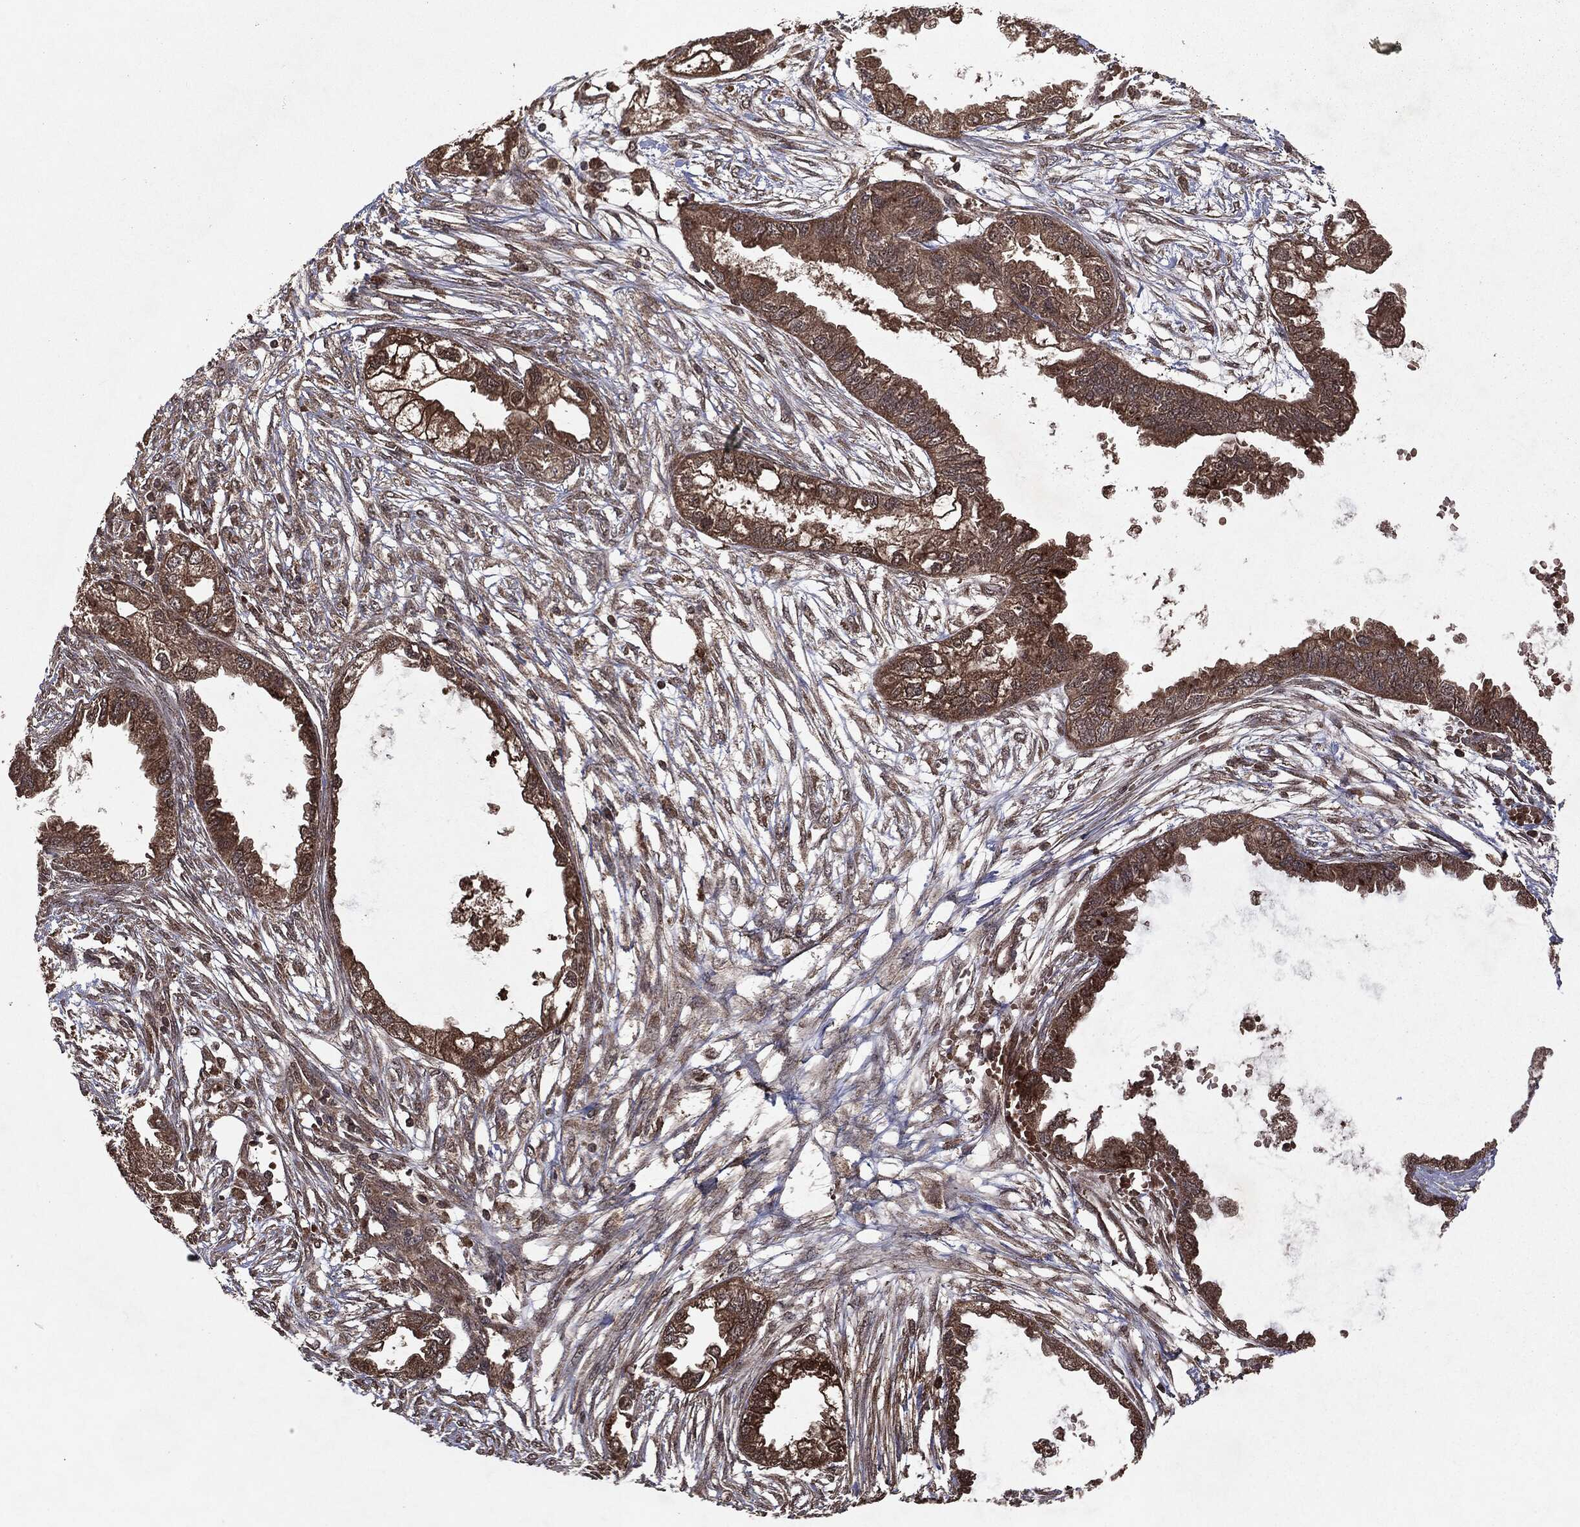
{"staining": {"intensity": "moderate", "quantity": "25%-75%", "location": "cytoplasmic/membranous"}, "tissue": "endometrial cancer", "cell_type": "Tumor cells", "image_type": "cancer", "snomed": [{"axis": "morphology", "description": "Adenocarcinoma, NOS"}, {"axis": "morphology", "description": "Adenocarcinoma, metastatic, NOS"}, {"axis": "topography", "description": "Adipose tissue"}, {"axis": "topography", "description": "Endometrium"}], "caption": "Protein expression analysis of endometrial metastatic adenocarcinoma exhibits moderate cytoplasmic/membranous expression in about 25%-75% of tumor cells.", "gene": "MTOR", "patient": {"sex": "female", "age": 67}}